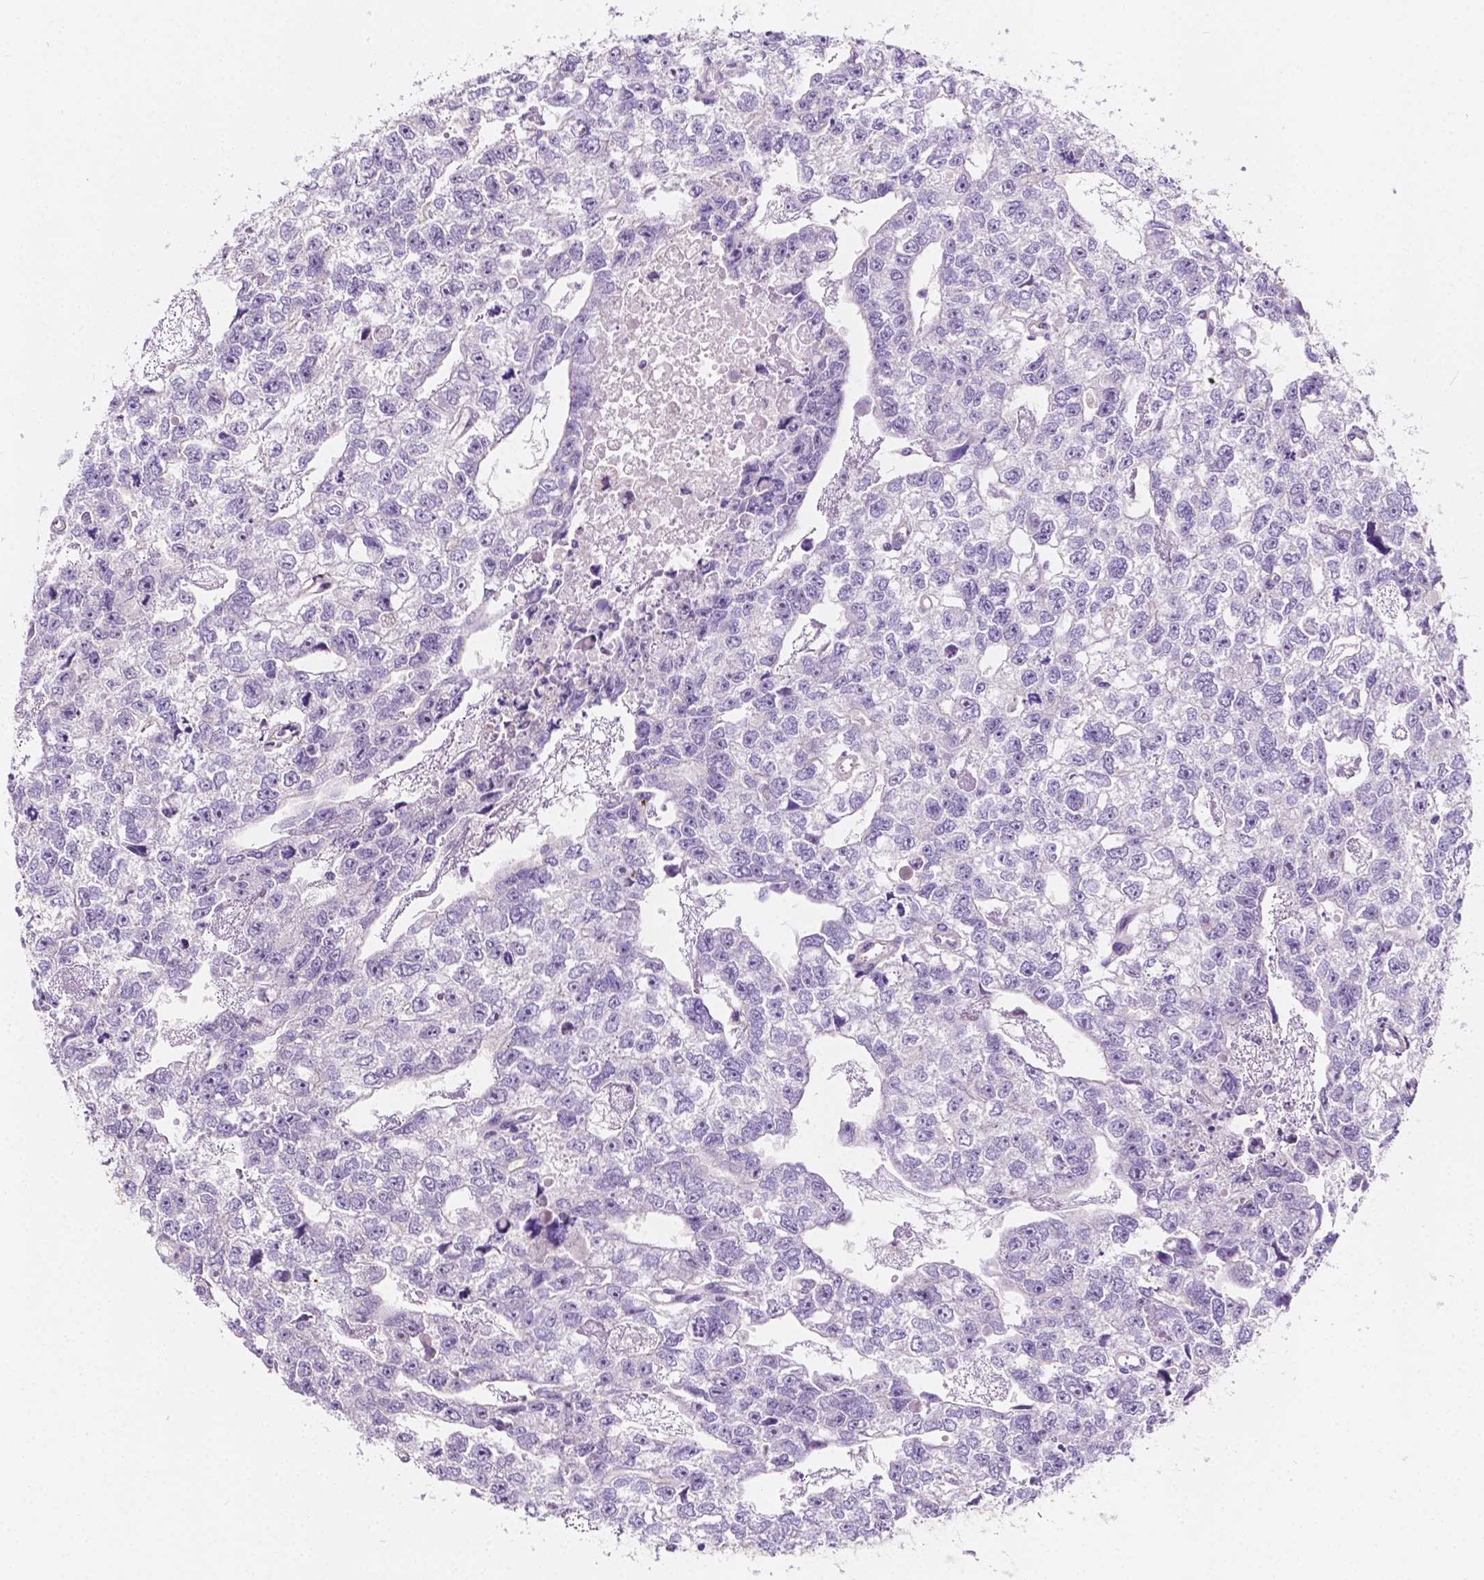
{"staining": {"intensity": "negative", "quantity": "none", "location": "none"}, "tissue": "testis cancer", "cell_type": "Tumor cells", "image_type": "cancer", "snomed": [{"axis": "morphology", "description": "Carcinoma, Embryonal, NOS"}, {"axis": "morphology", "description": "Teratoma, malignant, NOS"}, {"axis": "topography", "description": "Testis"}], "caption": "Immunohistochemistry image of human testis cancer (embryonal carcinoma) stained for a protein (brown), which displays no staining in tumor cells.", "gene": "SIRT2", "patient": {"sex": "male", "age": 44}}